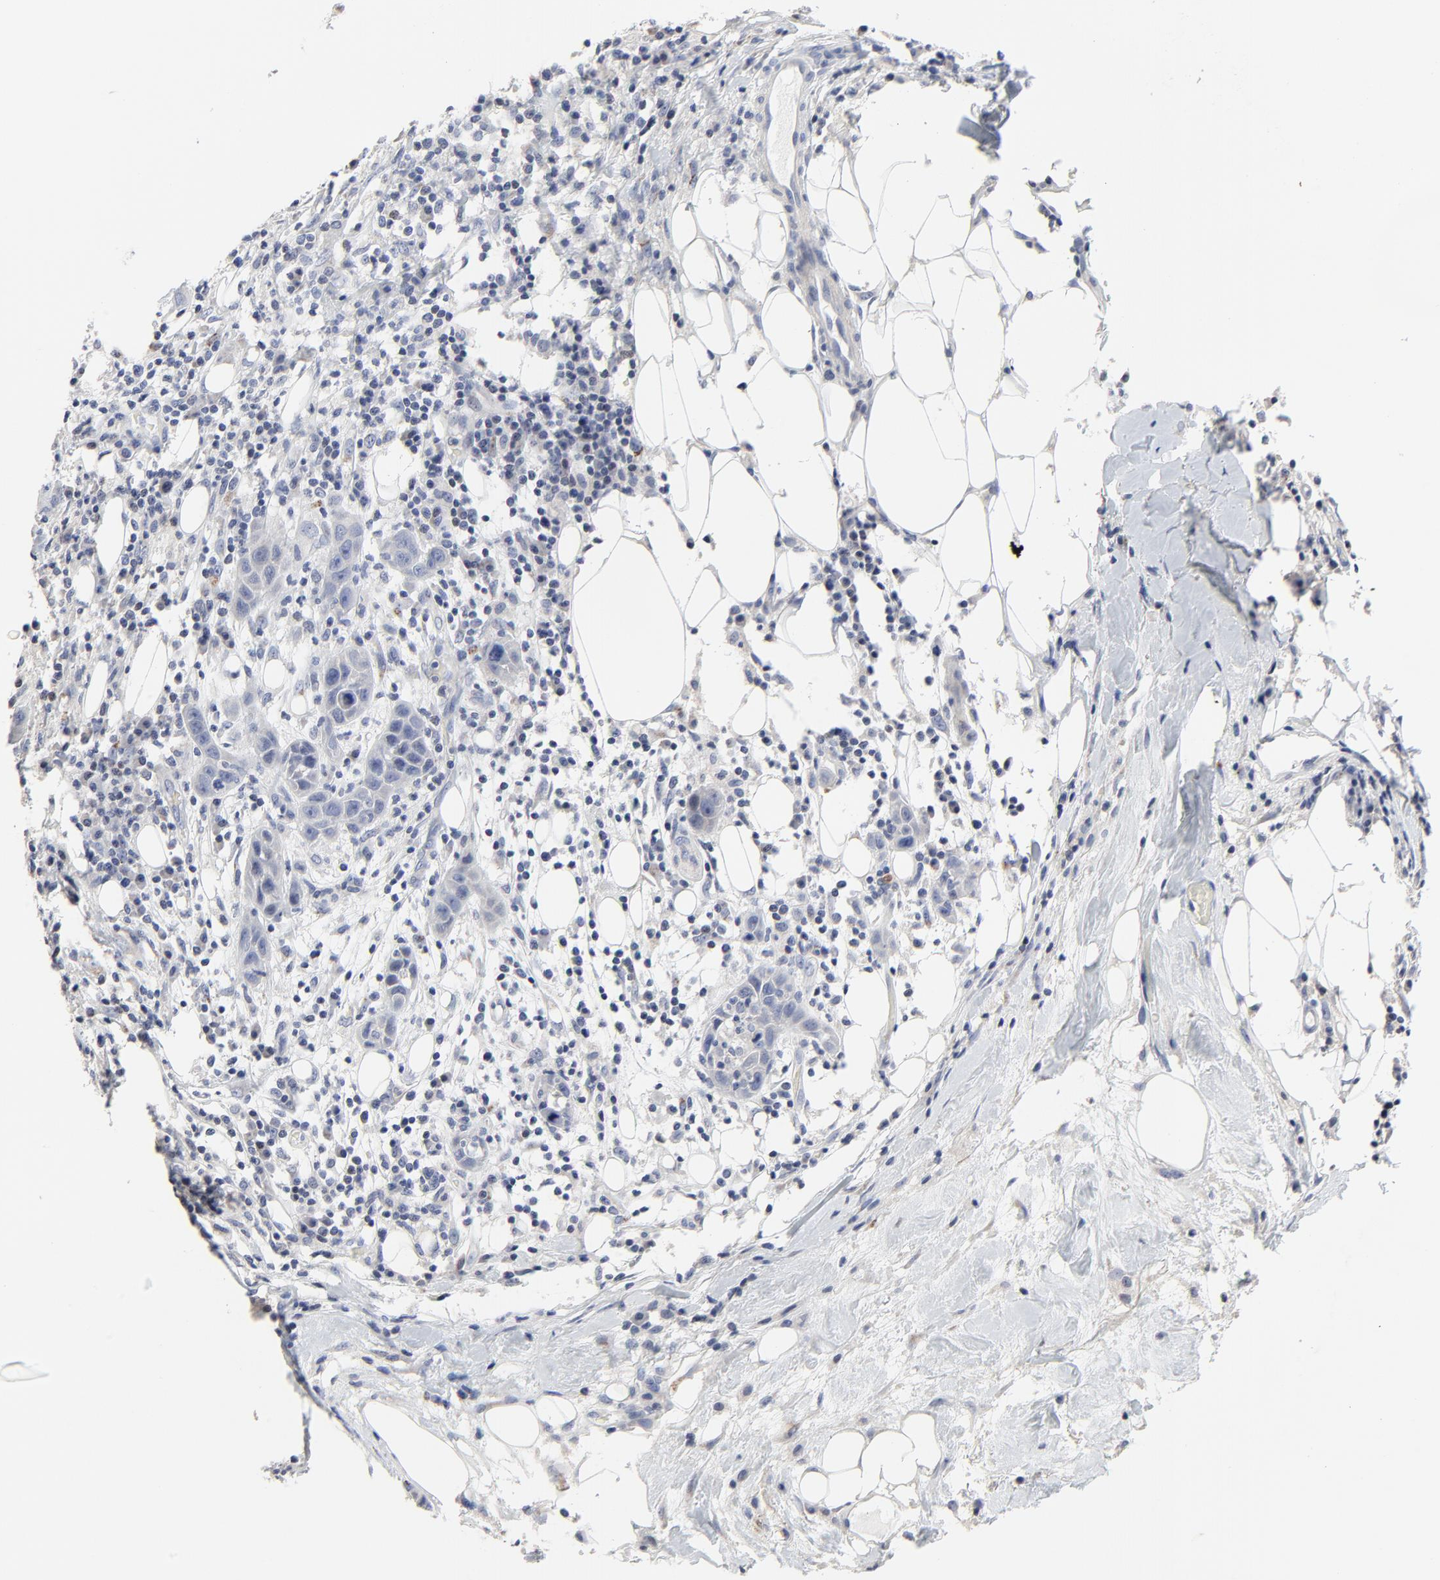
{"staining": {"intensity": "negative", "quantity": "none", "location": "none"}, "tissue": "skin cancer", "cell_type": "Tumor cells", "image_type": "cancer", "snomed": [{"axis": "morphology", "description": "Squamous cell carcinoma, NOS"}, {"axis": "topography", "description": "Skin"}], "caption": "A high-resolution histopathology image shows immunohistochemistry (IHC) staining of skin squamous cell carcinoma, which shows no significant positivity in tumor cells.", "gene": "LNX1", "patient": {"sex": "male", "age": 84}}